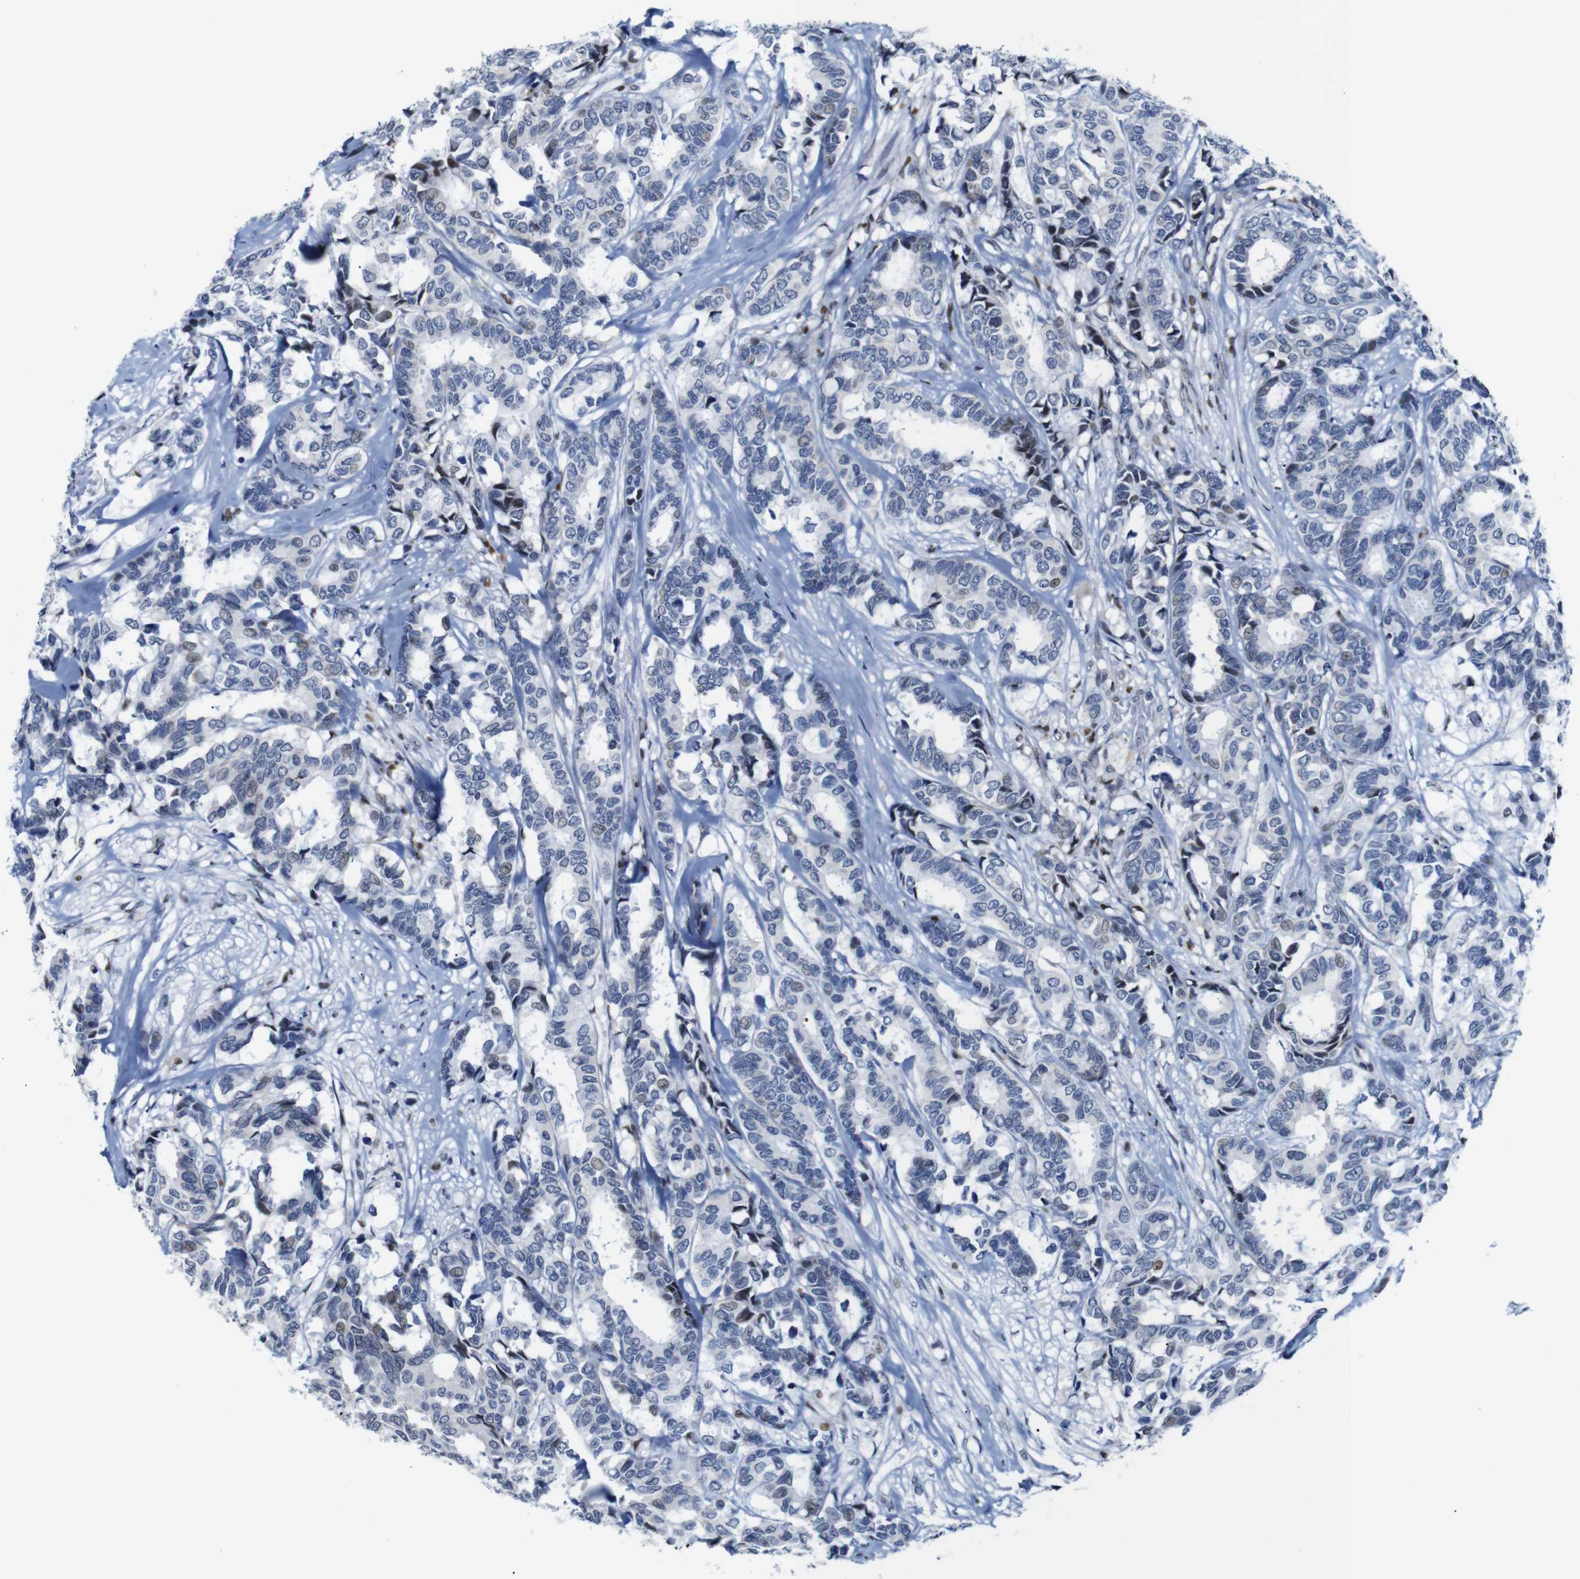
{"staining": {"intensity": "weak", "quantity": "<25%", "location": "nuclear"}, "tissue": "breast cancer", "cell_type": "Tumor cells", "image_type": "cancer", "snomed": [{"axis": "morphology", "description": "Duct carcinoma"}, {"axis": "topography", "description": "Breast"}], "caption": "Immunohistochemistry of intraductal carcinoma (breast) demonstrates no positivity in tumor cells.", "gene": "GATA6", "patient": {"sex": "female", "age": 87}}